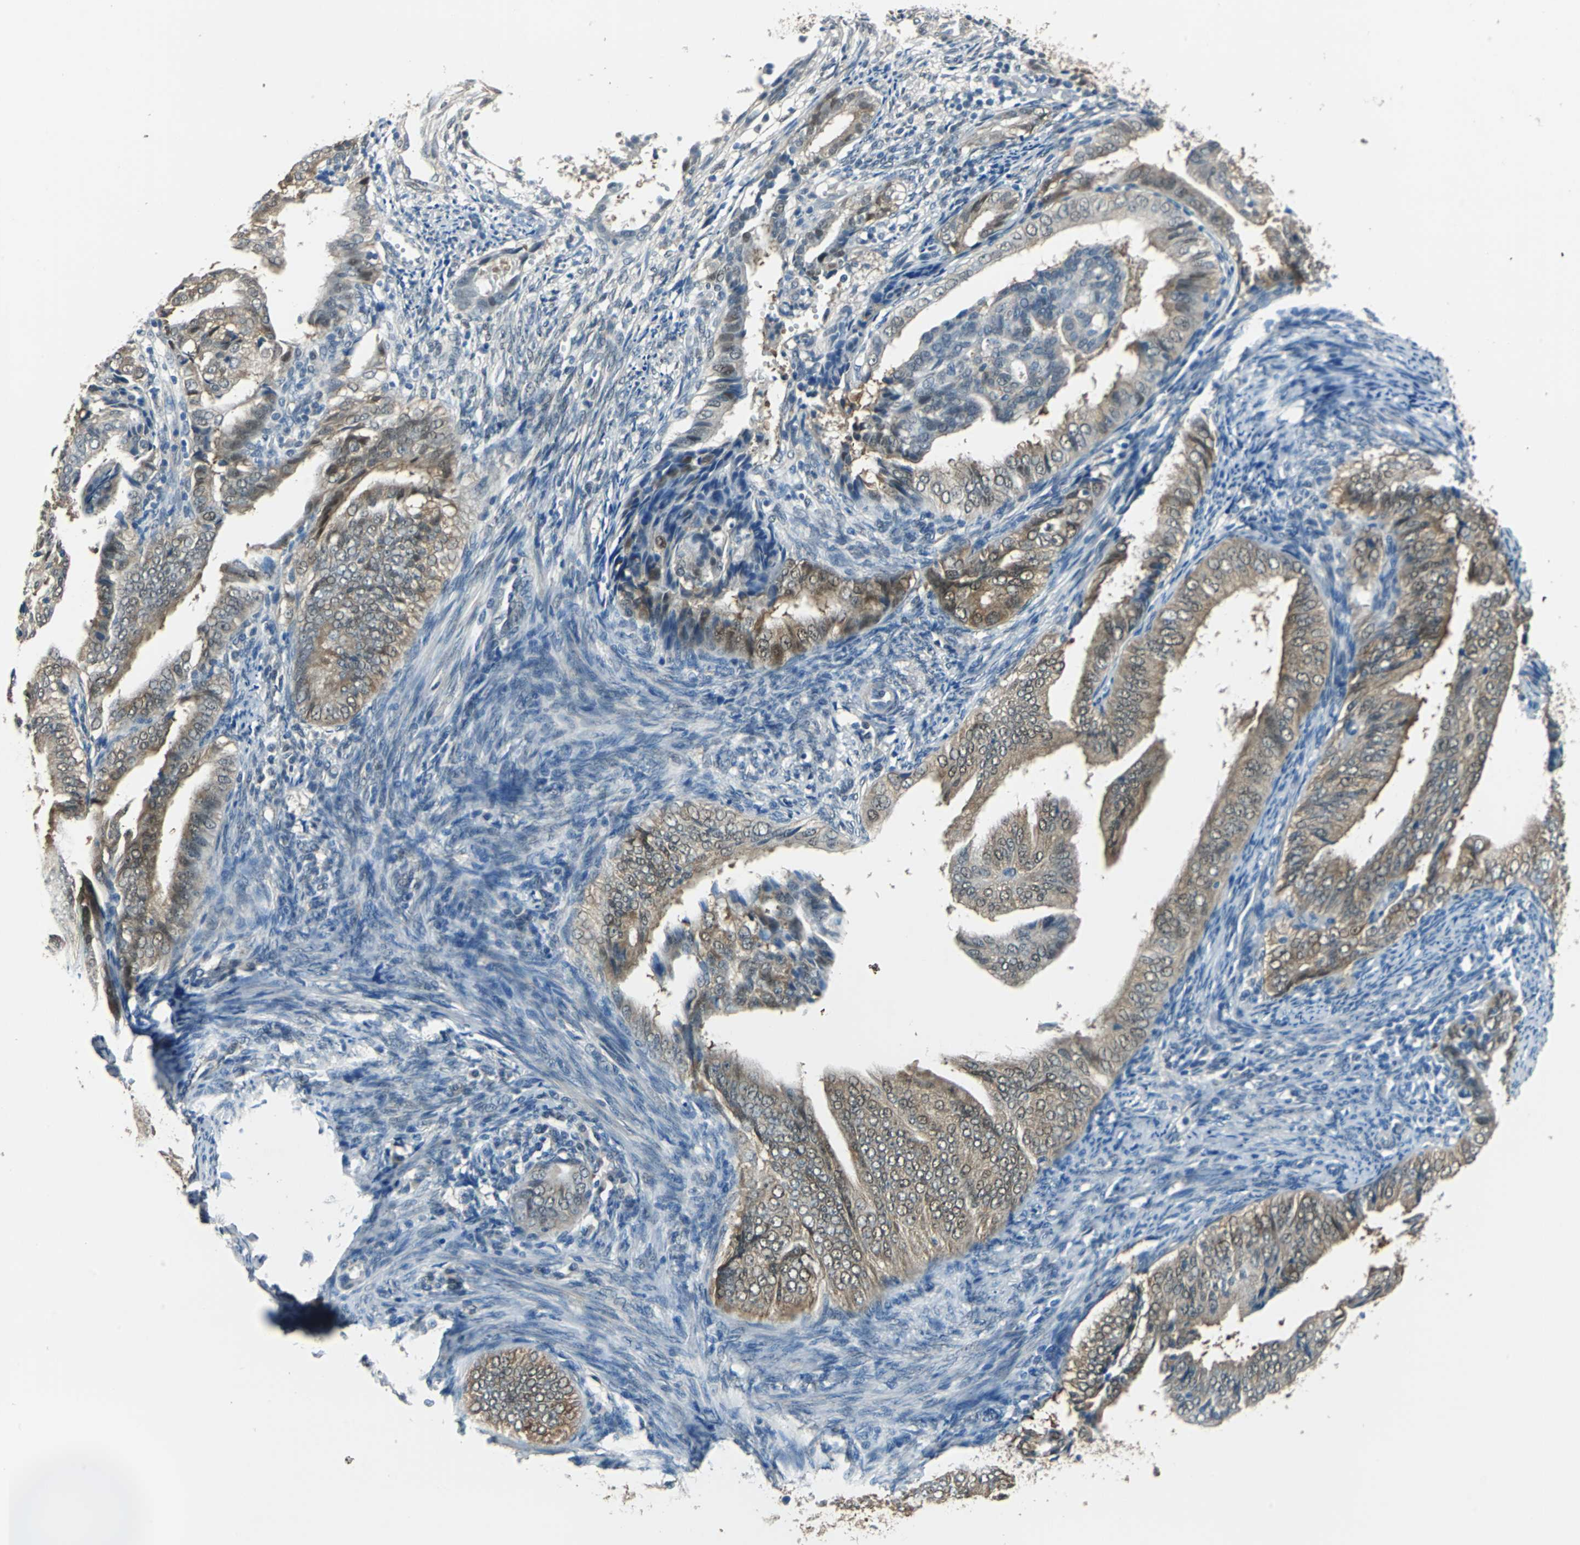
{"staining": {"intensity": "moderate", "quantity": ">75%", "location": "cytoplasmic/membranous,nuclear"}, "tissue": "endometrial cancer", "cell_type": "Tumor cells", "image_type": "cancer", "snomed": [{"axis": "morphology", "description": "Adenocarcinoma, NOS"}, {"axis": "topography", "description": "Endometrium"}], "caption": "There is medium levels of moderate cytoplasmic/membranous and nuclear staining in tumor cells of adenocarcinoma (endometrial), as demonstrated by immunohistochemical staining (brown color).", "gene": "FKBP4", "patient": {"sex": "female", "age": 58}}